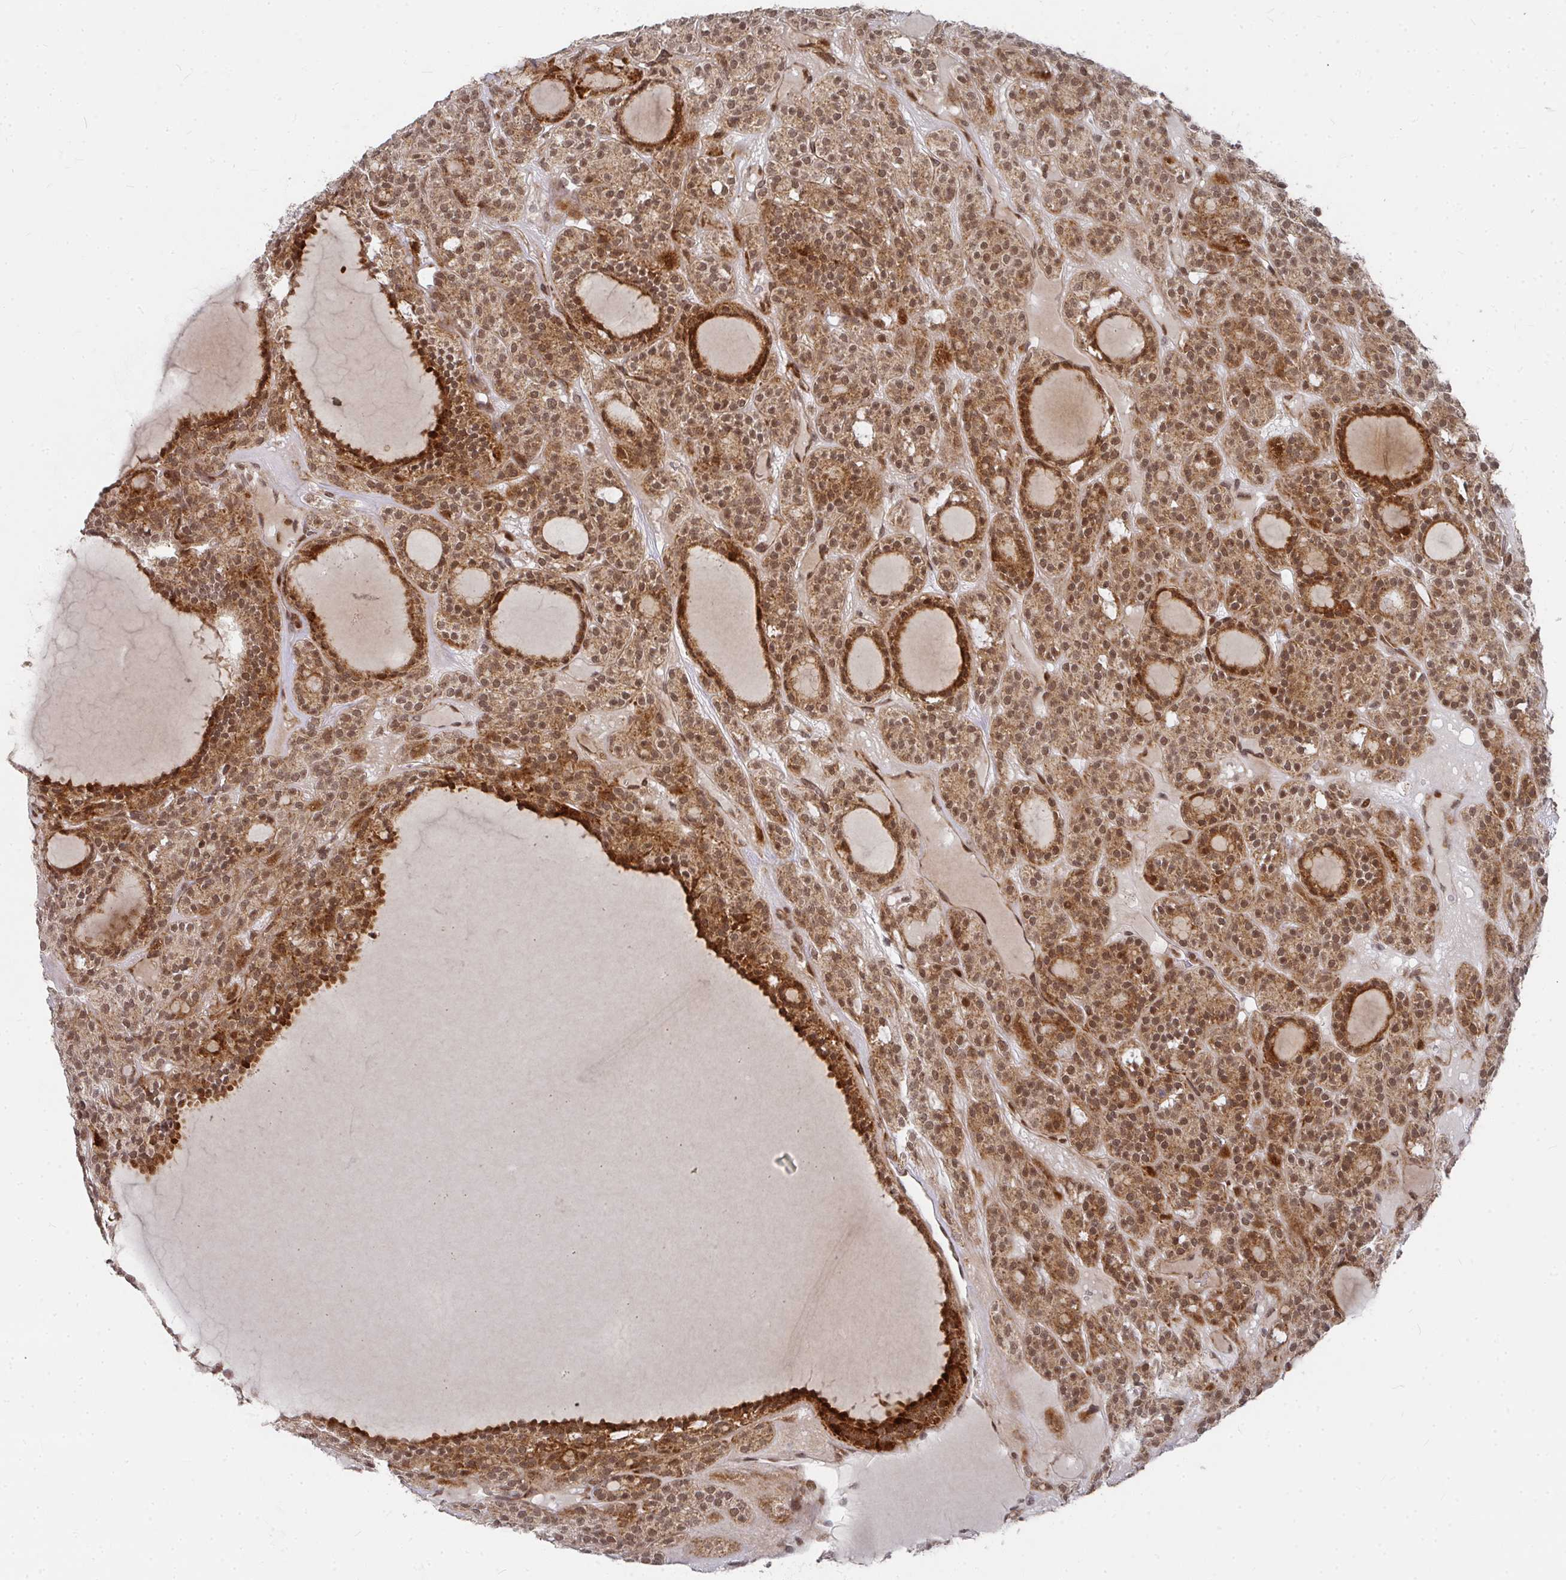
{"staining": {"intensity": "strong", "quantity": ">75%", "location": "cytoplasmic/membranous,nuclear"}, "tissue": "thyroid cancer", "cell_type": "Tumor cells", "image_type": "cancer", "snomed": [{"axis": "morphology", "description": "Follicular adenoma carcinoma, NOS"}, {"axis": "topography", "description": "Thyroid gland"}], "caption": "Immunohistochemistry of human thyroid cancer displays high levels of strong cytoplasmic/membranous and nuclear expression in approximately >75% of tumor cells.", "gene": "RBBP5", "patient": {"sex": "female", "age": 63}}